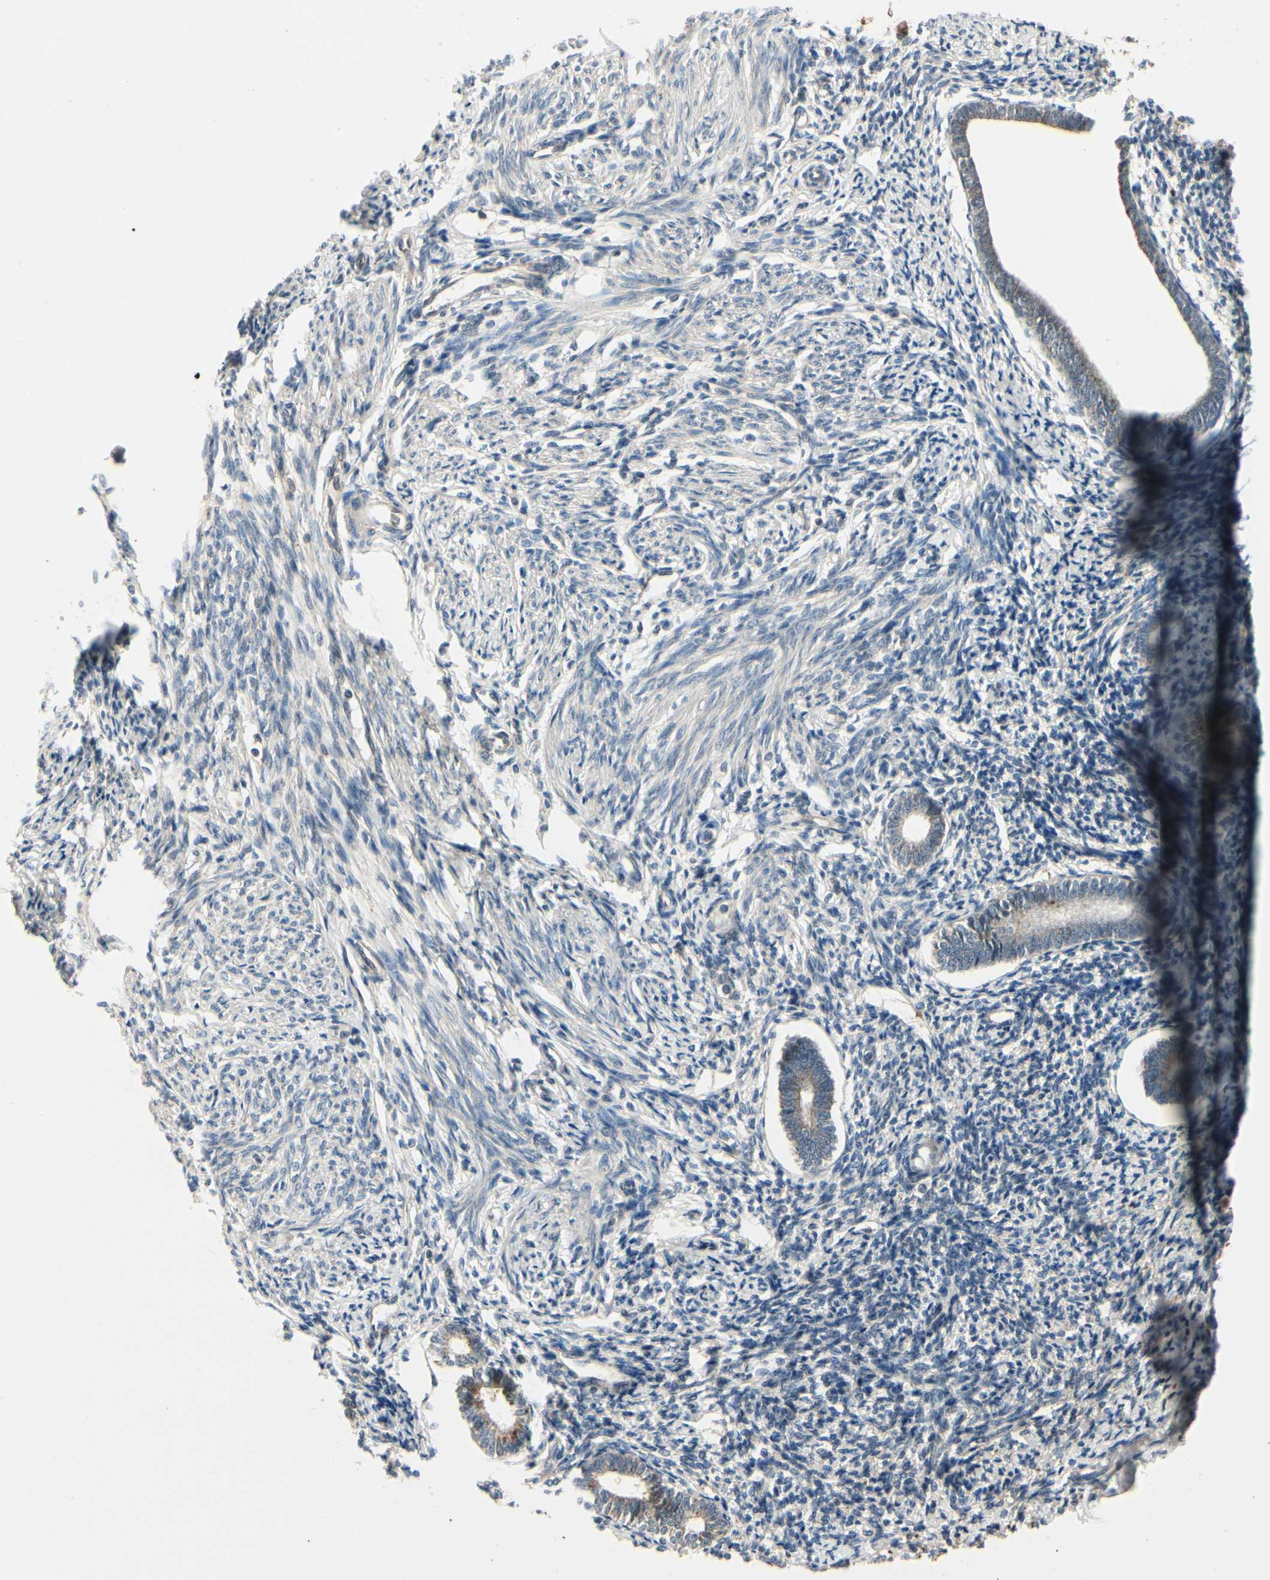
{"staining": {"intensity": "moderate", "quantity": "25%-75%", "location": "cytoplasmic/membranous"}, "tissue": "endometrium", "cell_type": "Cells in endometrial stroma", "image_type": "normal", "snomed": [{"axis": "morphology", "description": "Normal tissue, NOS"}, {"axis": "topography", "description": "Endometrium"}], "caption": "Benign endometrium shows moderate cytoplasmic/membranous expression in approximately 25%-75% of cells in endometrial stroma.", "gene": "RNF14", "patient": {"sex": "female", "age": 71}}